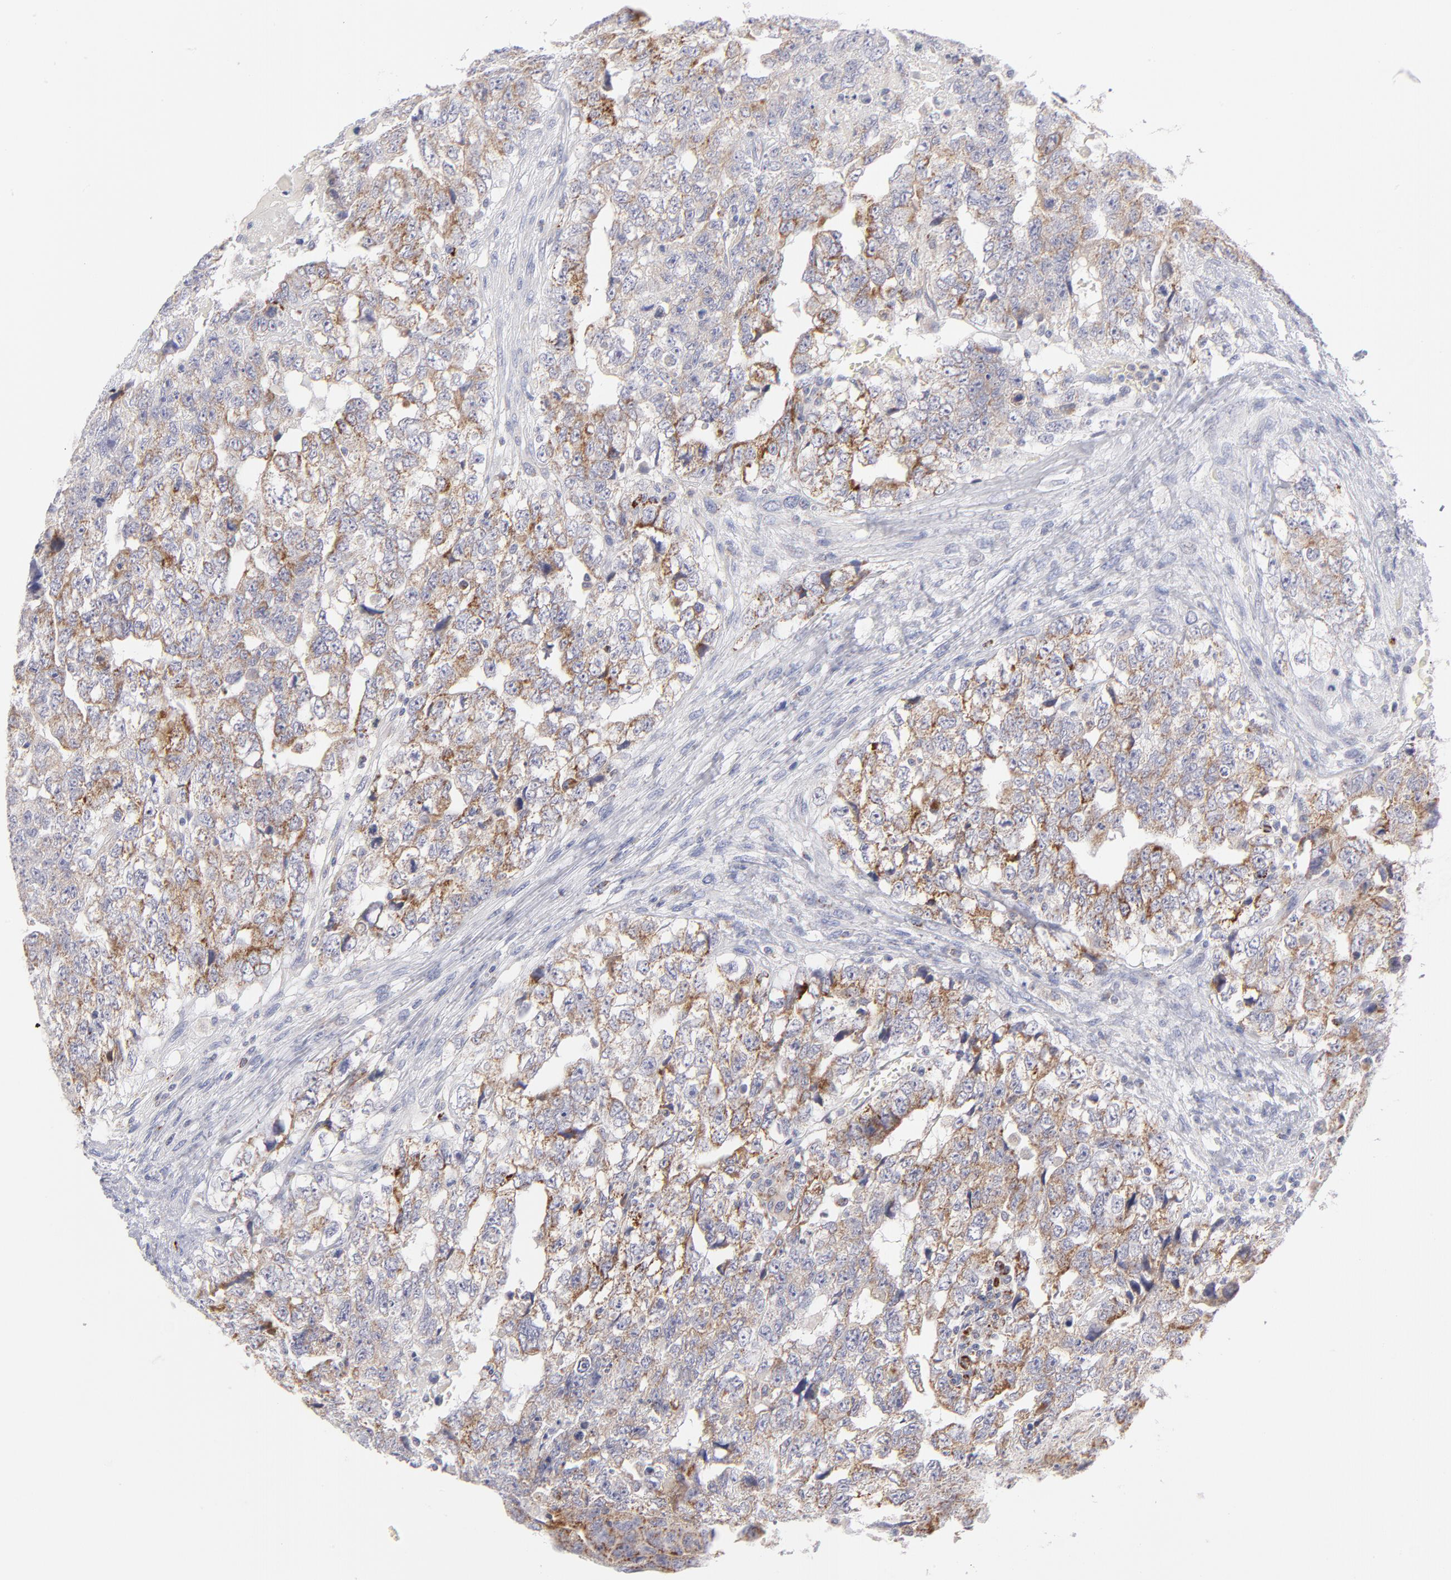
{"staining": {"intensity": "moderate", "quantity": ">75%", "location": "cytoplasmic/membranous"}, "tissue": "testis cancer", "cell_type": "Tumor cells", "image_type": "cancer", "snomed": [{"axis": "morphology", "description": "Carcinoma, Embryonal, NOS"}, {"axis": "topography", "description": "Testis"}], "caption": "High-magnification brightfield microscopy of testis cancer stained with DAB (brown) and counterstained with hematoxylin (blue). tumor cells exhibit moderate cytoplasmic/membranous staining is present in approximately>75% of cells. (DAB (3,3'-diaminobenzidine) IHC, brown staining for protein, blue staining for nuclei).", "gene": "MTHFD2", "patient": {"sex": "male", "age": 36}}